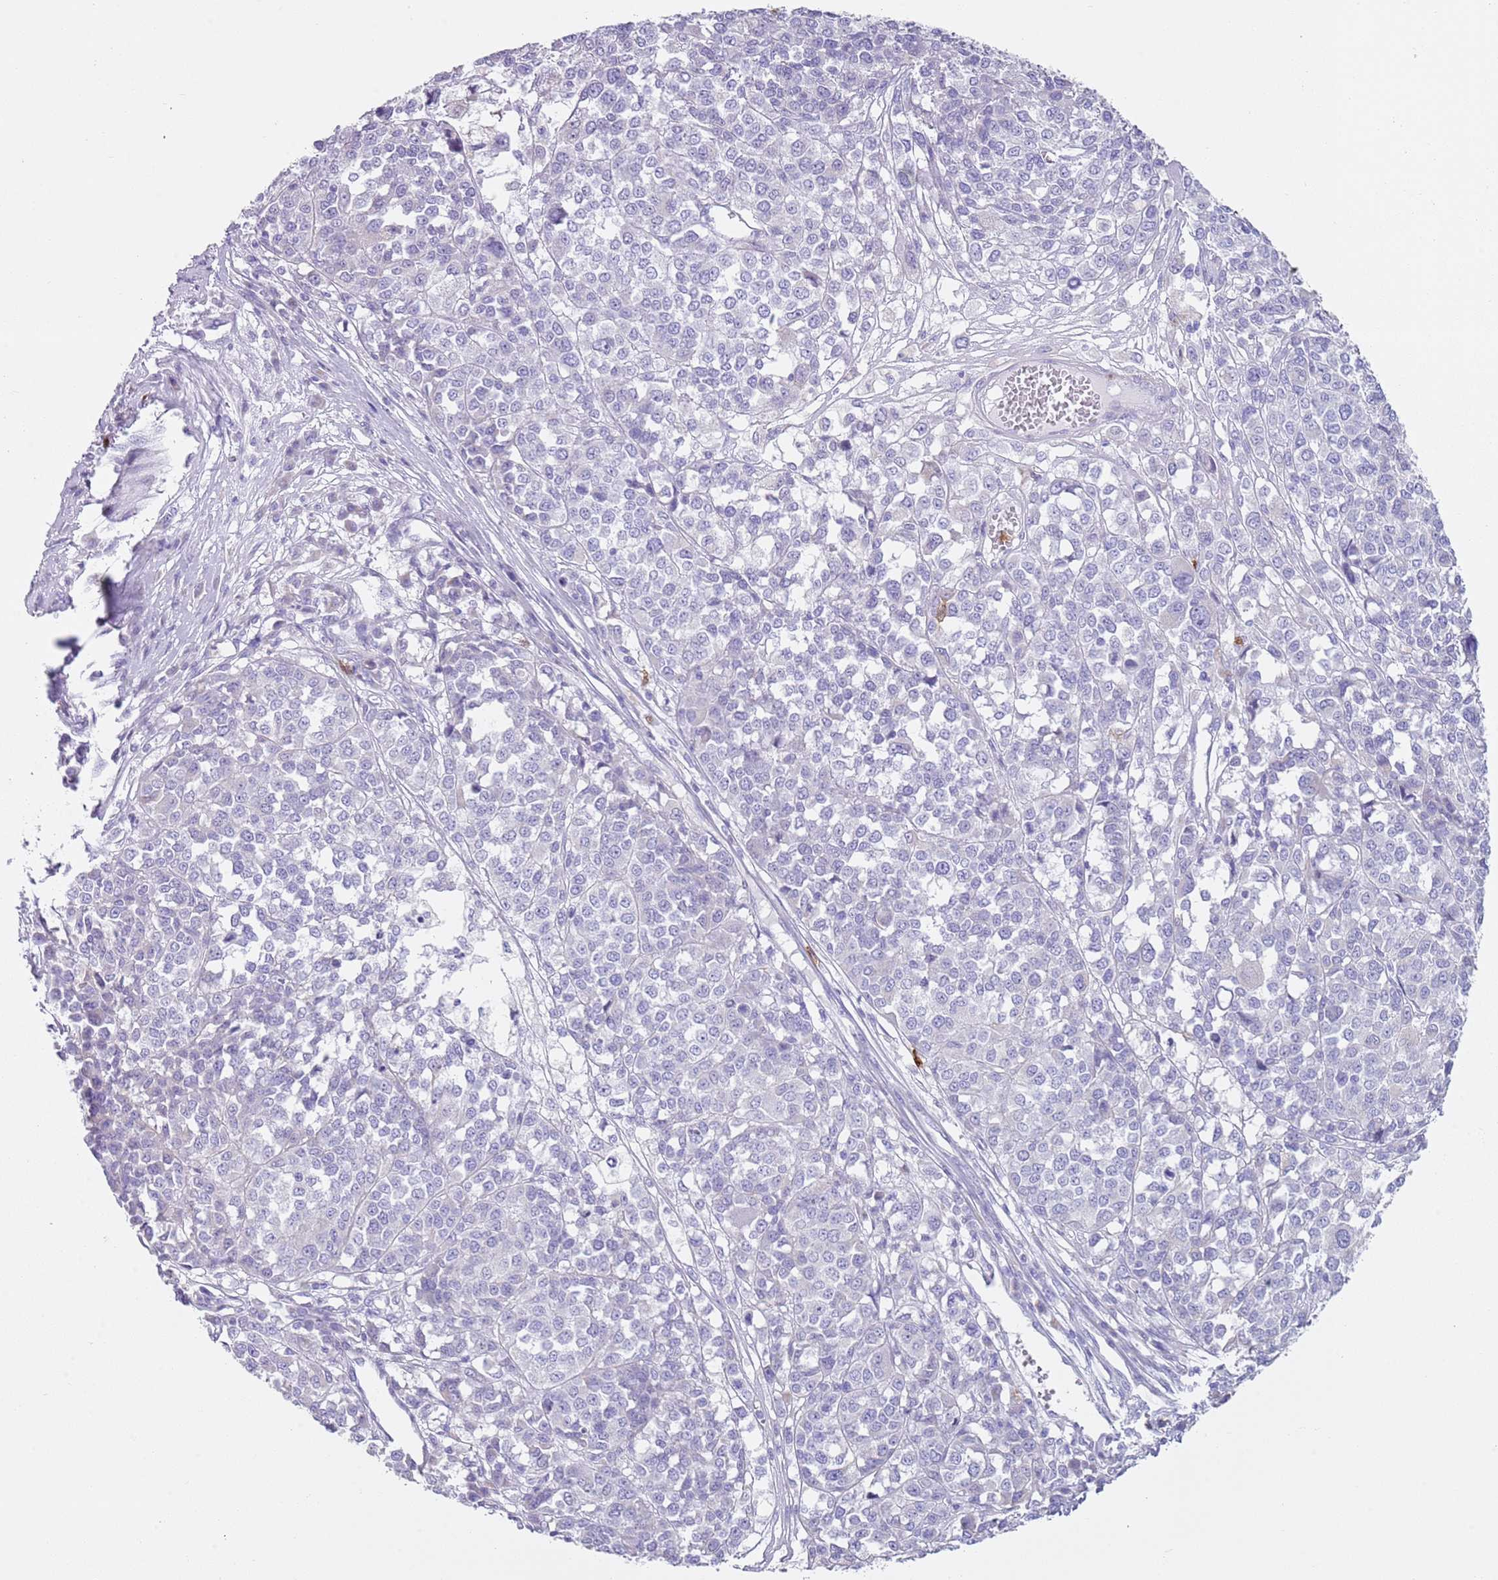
{"staining": {"intensity": "negative", "quantity": "none", "location": "none"}, "tissue": "melanoma", "cell_type": "Tumor cells", "image_type": "cancer", "snomed": [{"axis": "morphology", "description": "Malignant melanoma, Metastatic site"}, {"axis": "topography", "description": "Lymph node"}], "caption": "The immunohistochemistry (IHC) micrograph has no significant staining in tumor cells of melanoma tissue. (Brightfield microscopy of DAB immunohistochemistry at high magnification).", "gene": "CD177", "patient": {"sex": "male", "age": 44}}